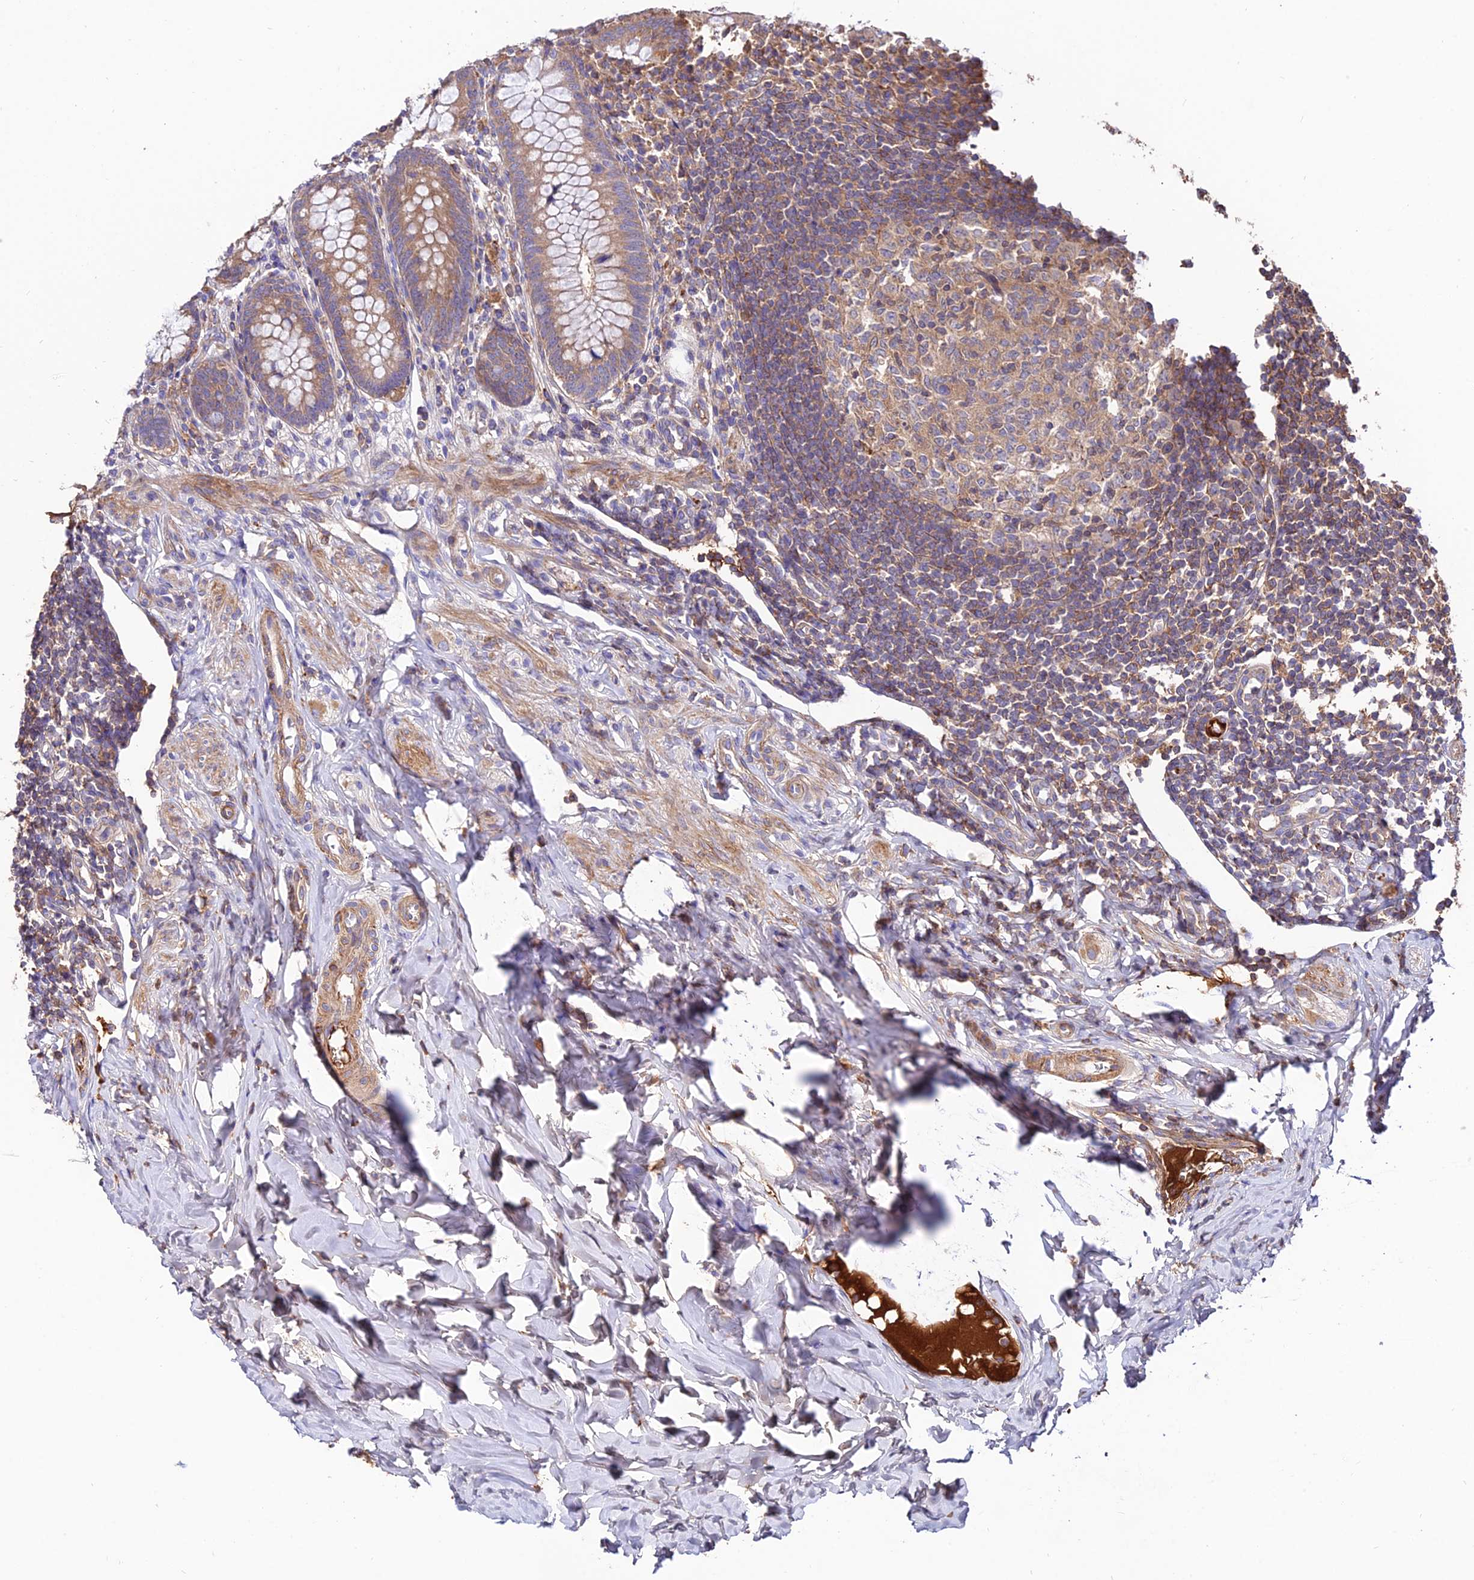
{"staining": {"intensity": "moderate", "quantity": ">75%", "location": "cytoplasmic/membranous"}, "tissue": "appendix", "cell_type": "Glandular cells", "image_type": "normal", "snomed": [{"axis": "morphology", "description": "Normal tissue, NOS"}, {"axis": "topography", "description": "Appendix"}], "caption": "Appendix stained with a brown dye reveals moderate cytoplasmic/membranous positive staining in about >75% of glandular cells.", "gene": "PYM1", "patient": {"sex": "female", "age": 33}}